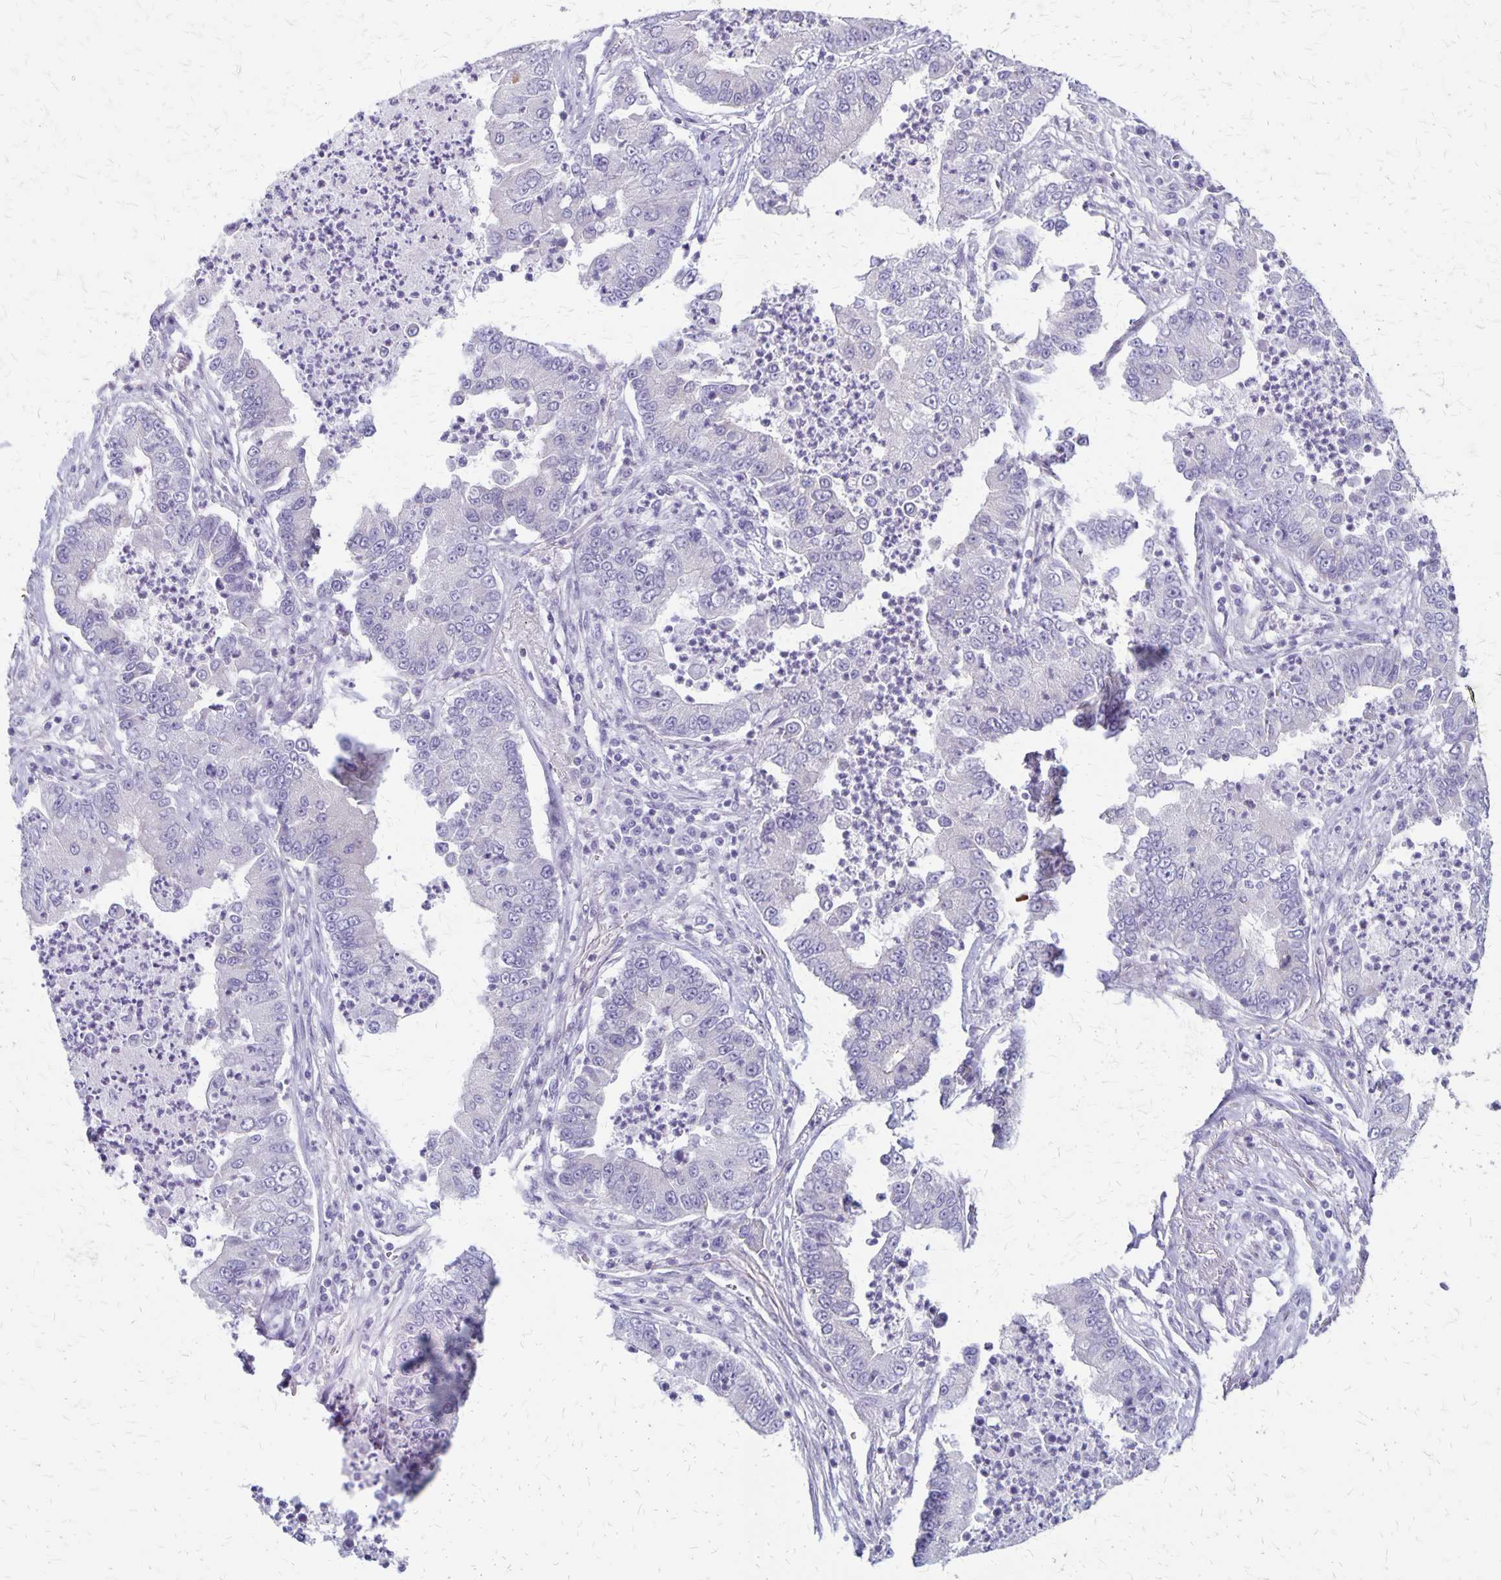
{"staining": {"intensity": "negative", "quantity": "none", "location": "none"}, "tissue": "lung cancer", "cell_type": "Tumor cells", "image_type": "cancer", "snomed": [{"axis": "morphology", "description": "Adenocarcinoma, NOS"}, {"axis": "topography", "description": "Lung"}], "caption": "This is an immunohistochemistry photomicrograph of human lung adenocarcinoma. There is no positivity in tumor cells.", "gene": "HOMER1", "patient": {"sex": "female", "age": 57}}